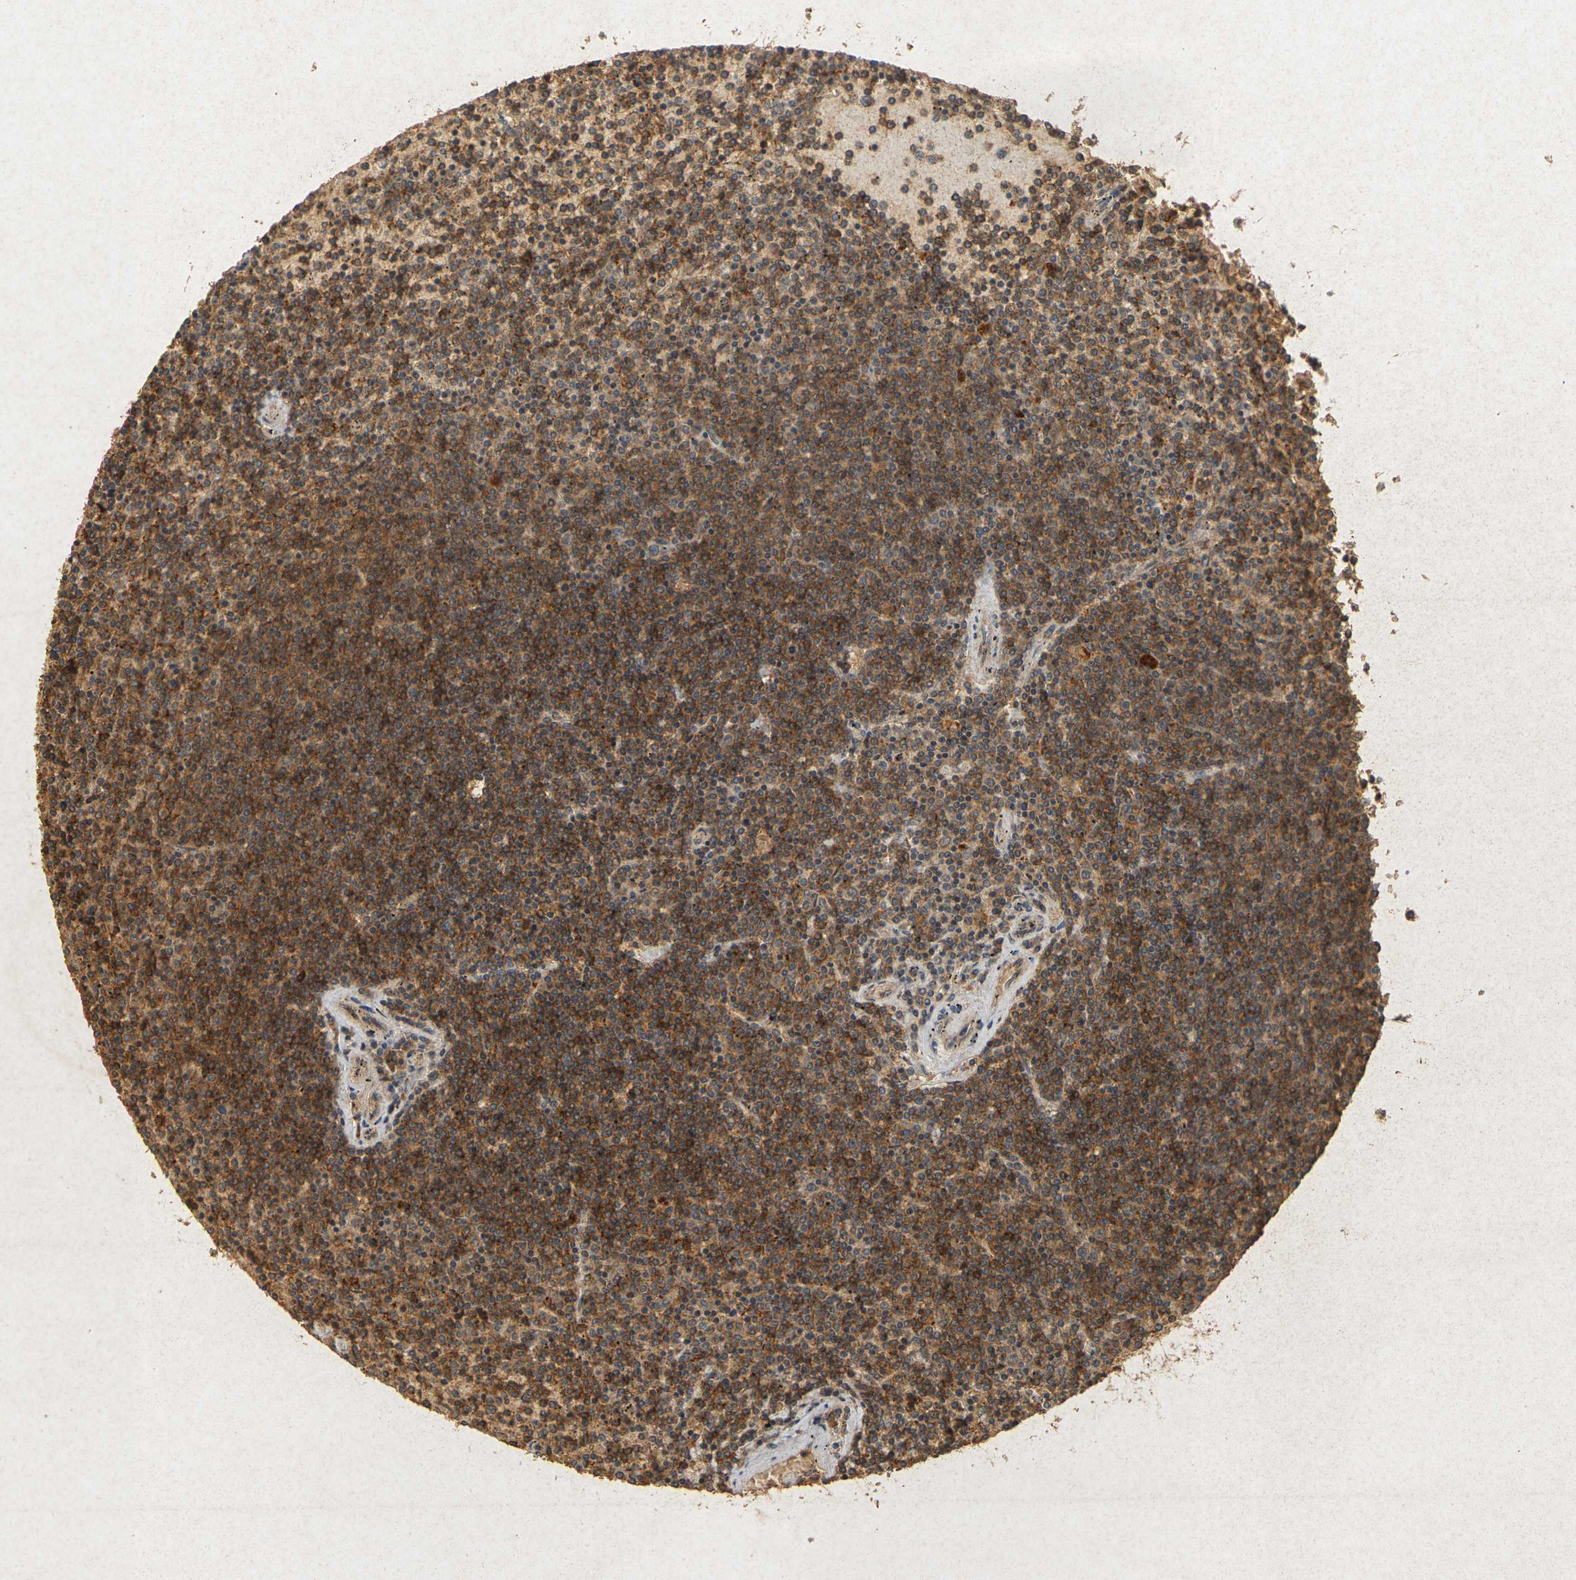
{"staining": {"intensity": "strong", "quantity": ">75%", "location": "cytoplasmic/membranous"}, "tissue": "lymphoma", "cell_type": "Tumor cells", "image_type": "cancer", "snomed": [{"axis": "morphology", "description": "Malignant lymphoma, non-Hodgkin's type, Low grade"}, {"axis": "topography", "description": "Spleen"}], "caption": "A micrograph showing strong cytoplasmic/membranous staining in about >75% of tumor cells in low-grade malignant lymphoma, non-Hodgkin's type, as visualized by brown immunohistochemical staining.", "gene": "ERN1", "patient": {"sex": "female", "age": 77}}